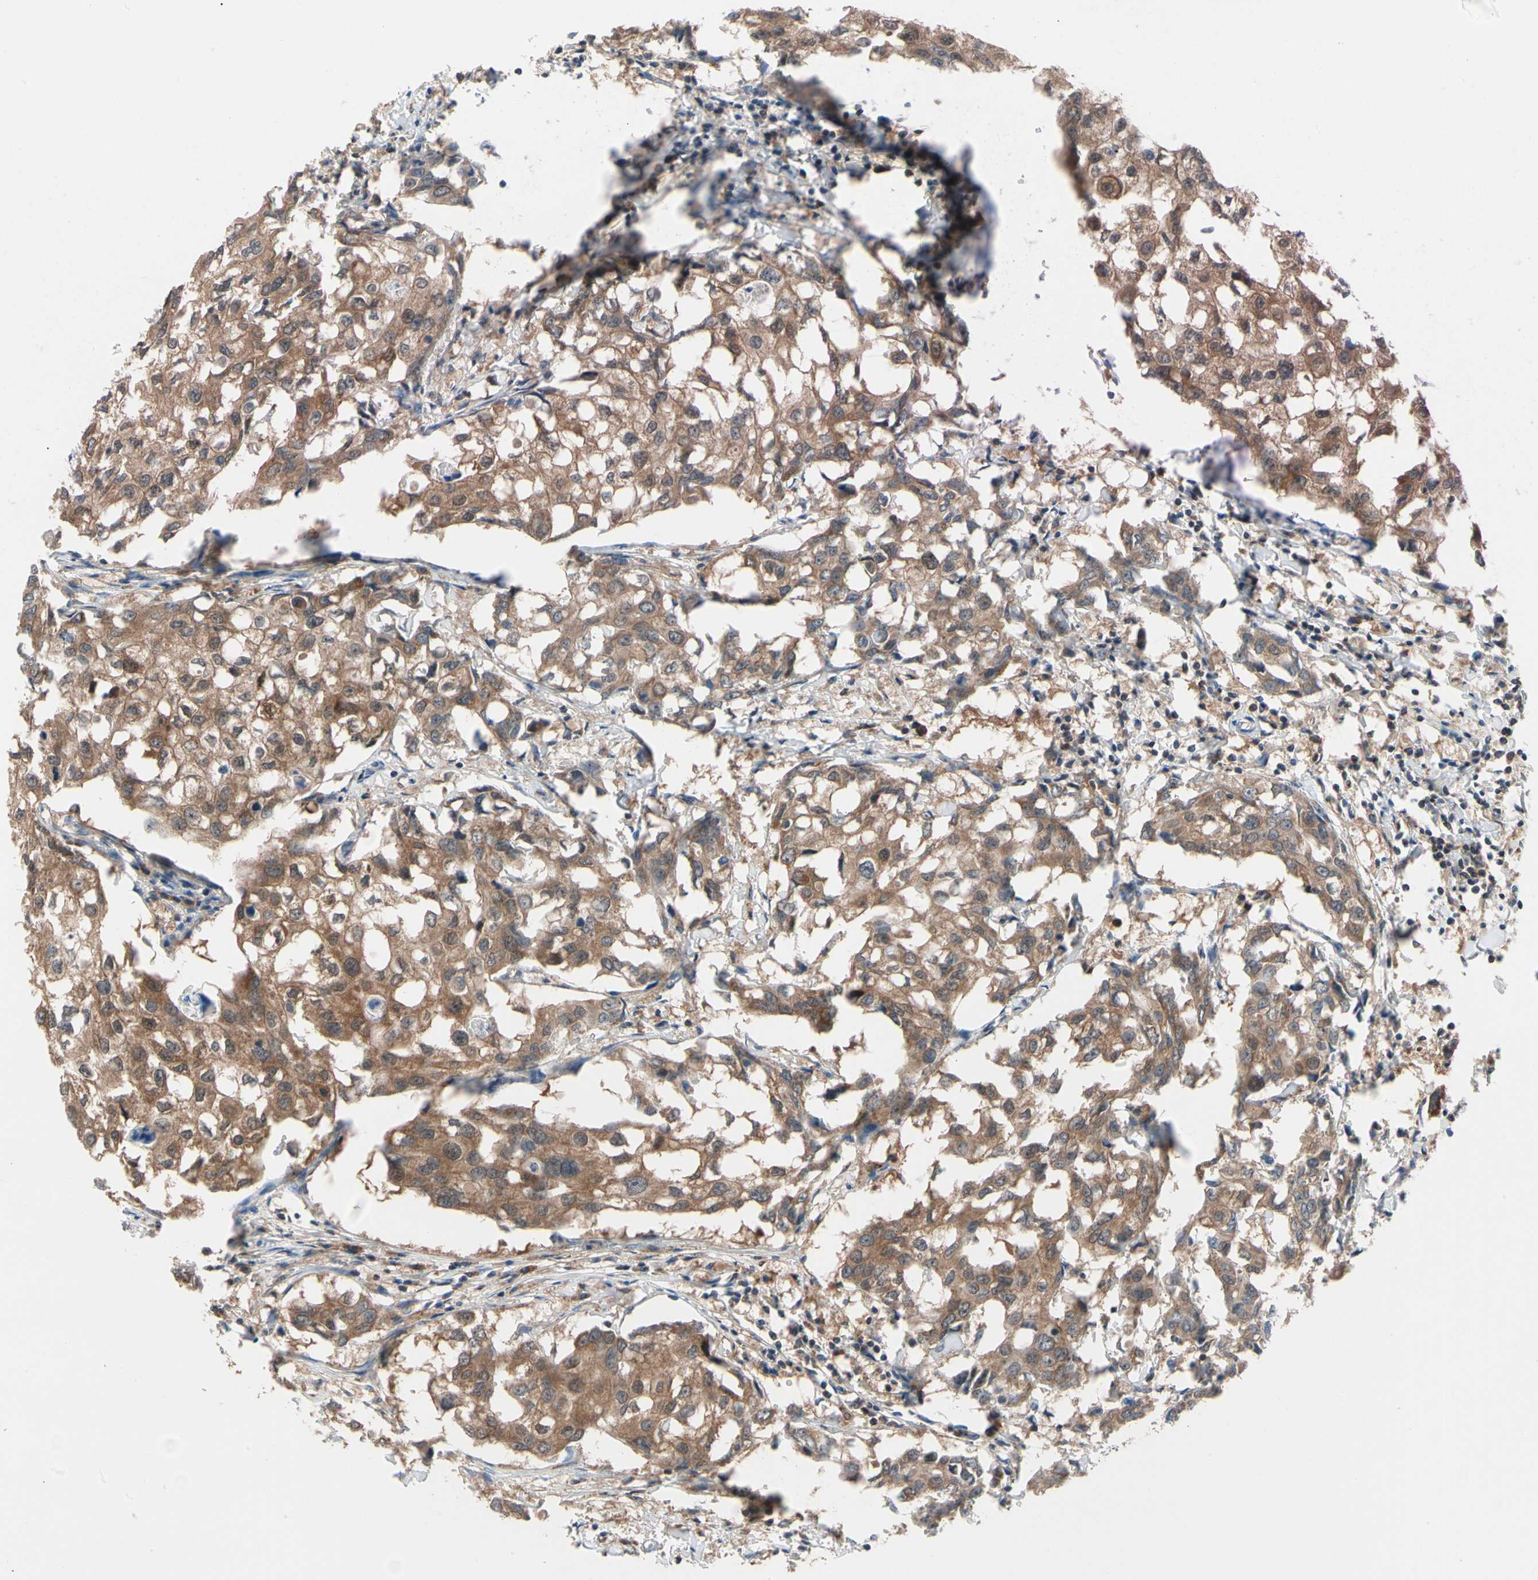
{"staining": {"intensity": "moderate", "quantity": ">75%", "location": "cytoplasmic/membranous"}, "tissue": "breast cancer", "cell_type": "Tumor cells", "image_type": "cancer", "snomed": [{"axis": "morphology", "description": "Duct carcinoma"}, {"axis": "topography", "description": "Breast"}], "caption": "This is a micrograph of immunohistochemistry (IHC) staining of infiltrating ductal carcinoma (breast), which shows moderate expression in the cytoplasmic/membranous of tumor cells.", "gene": "MTHFS", "patient": {"sex": "female", "age": 27}}